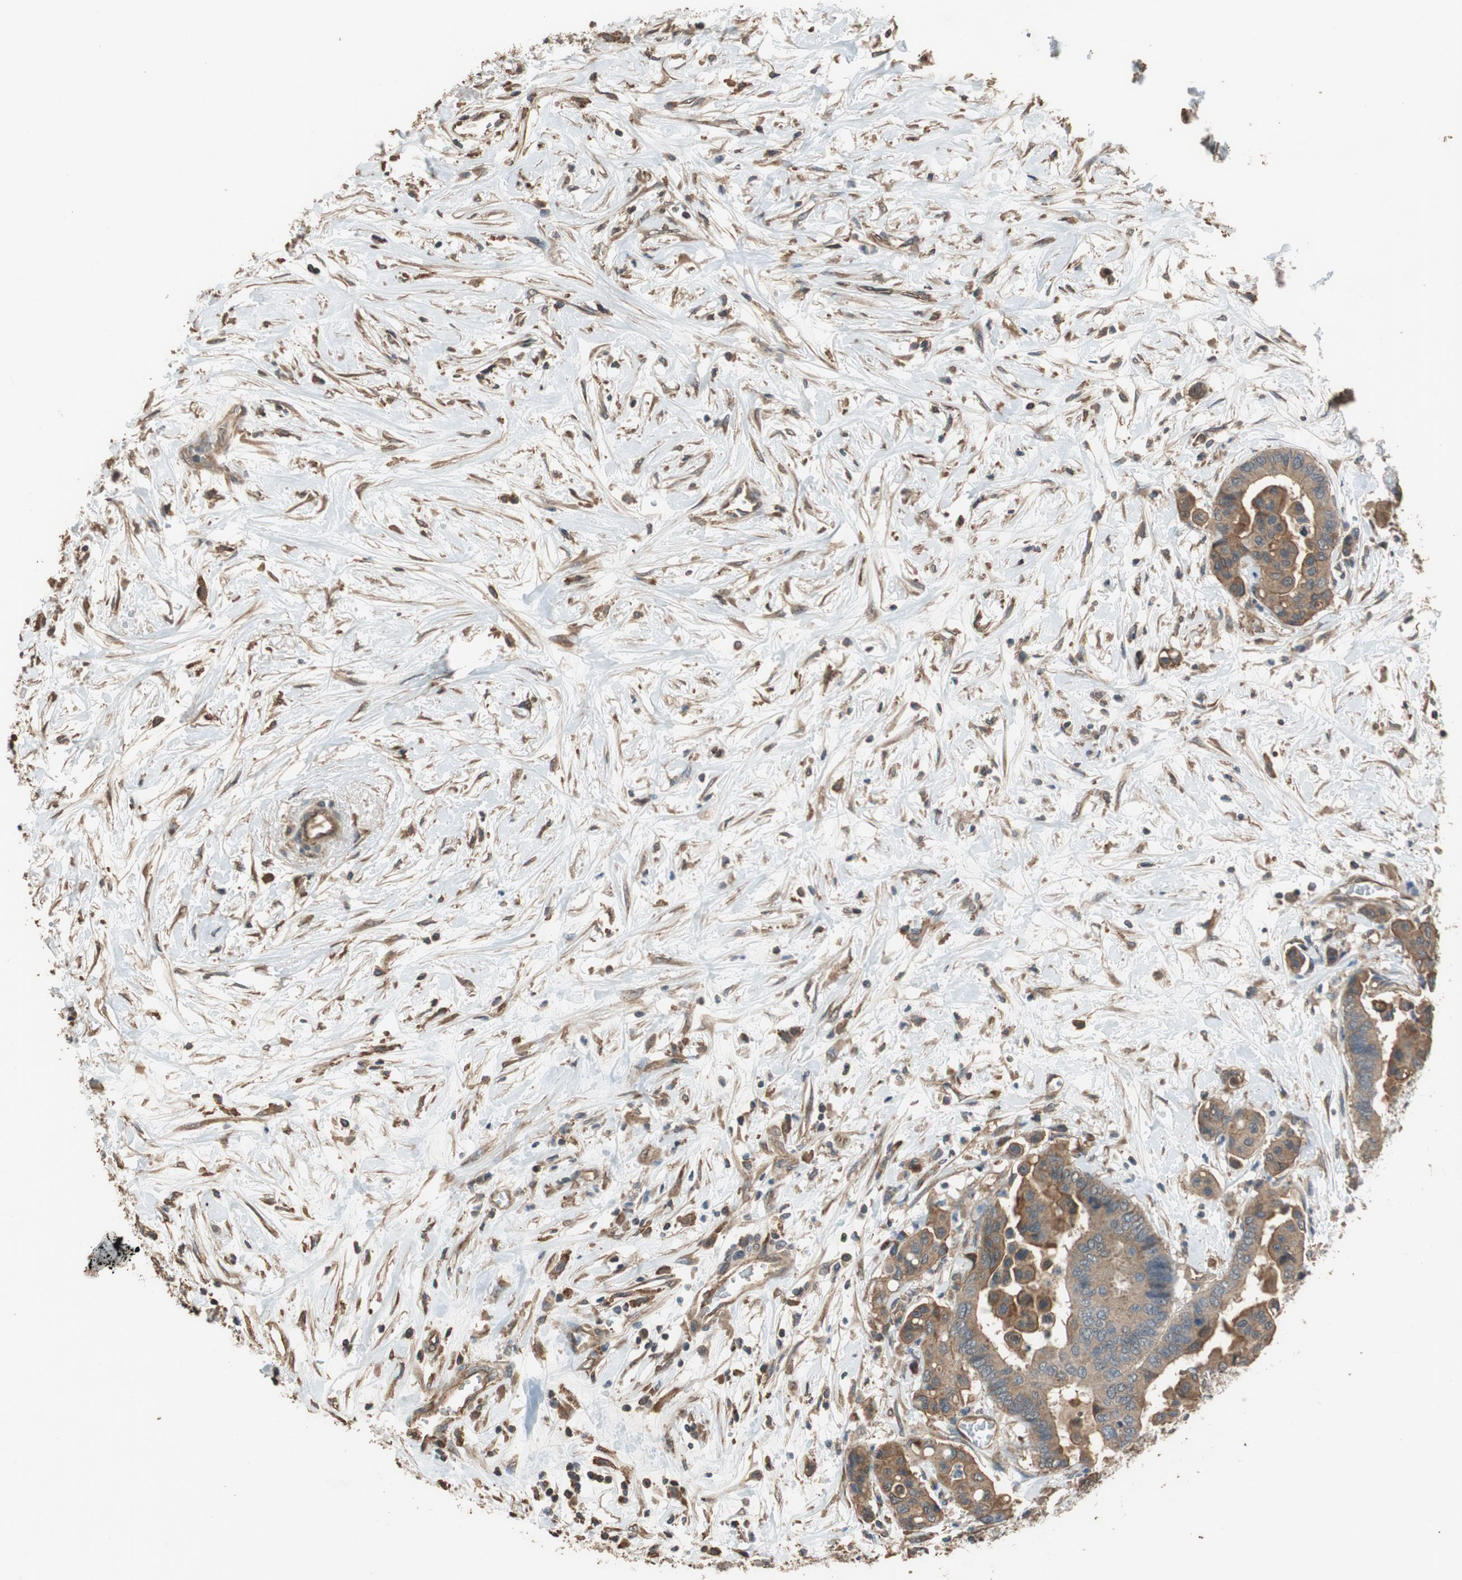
{"staining": {"intensity": "moderate", "quantity": ">75%", "location": "cytoplasmic/membranous"}, "tissue": "colorectal cancer", "cell_type": "Tumor cells", "image_type": "cancer", "snomed": [{"axis": "morphology", "description": "Normal tissue, NOS"}, {"axis": "morphology", "description": "Adenocarcinoma, NOS"}, {"axis": "topography", "description": "Colon"}], "caption": "Immunohistochemistry (IHC) staining of colorectal cancer (adenocarcinoma), which exhibits medium levels of moderate cytoplasmic/membranous expression in approximately >75% of tumor cells indicating moderate cytoplasmic/membranous protein positivity. The staining was performed using DAB (brown) for protein detection and nuclei were counterstained in hematoxylin (blue).", "gene": "MST1R", "patient": {"sex": "male", "age": 82}}